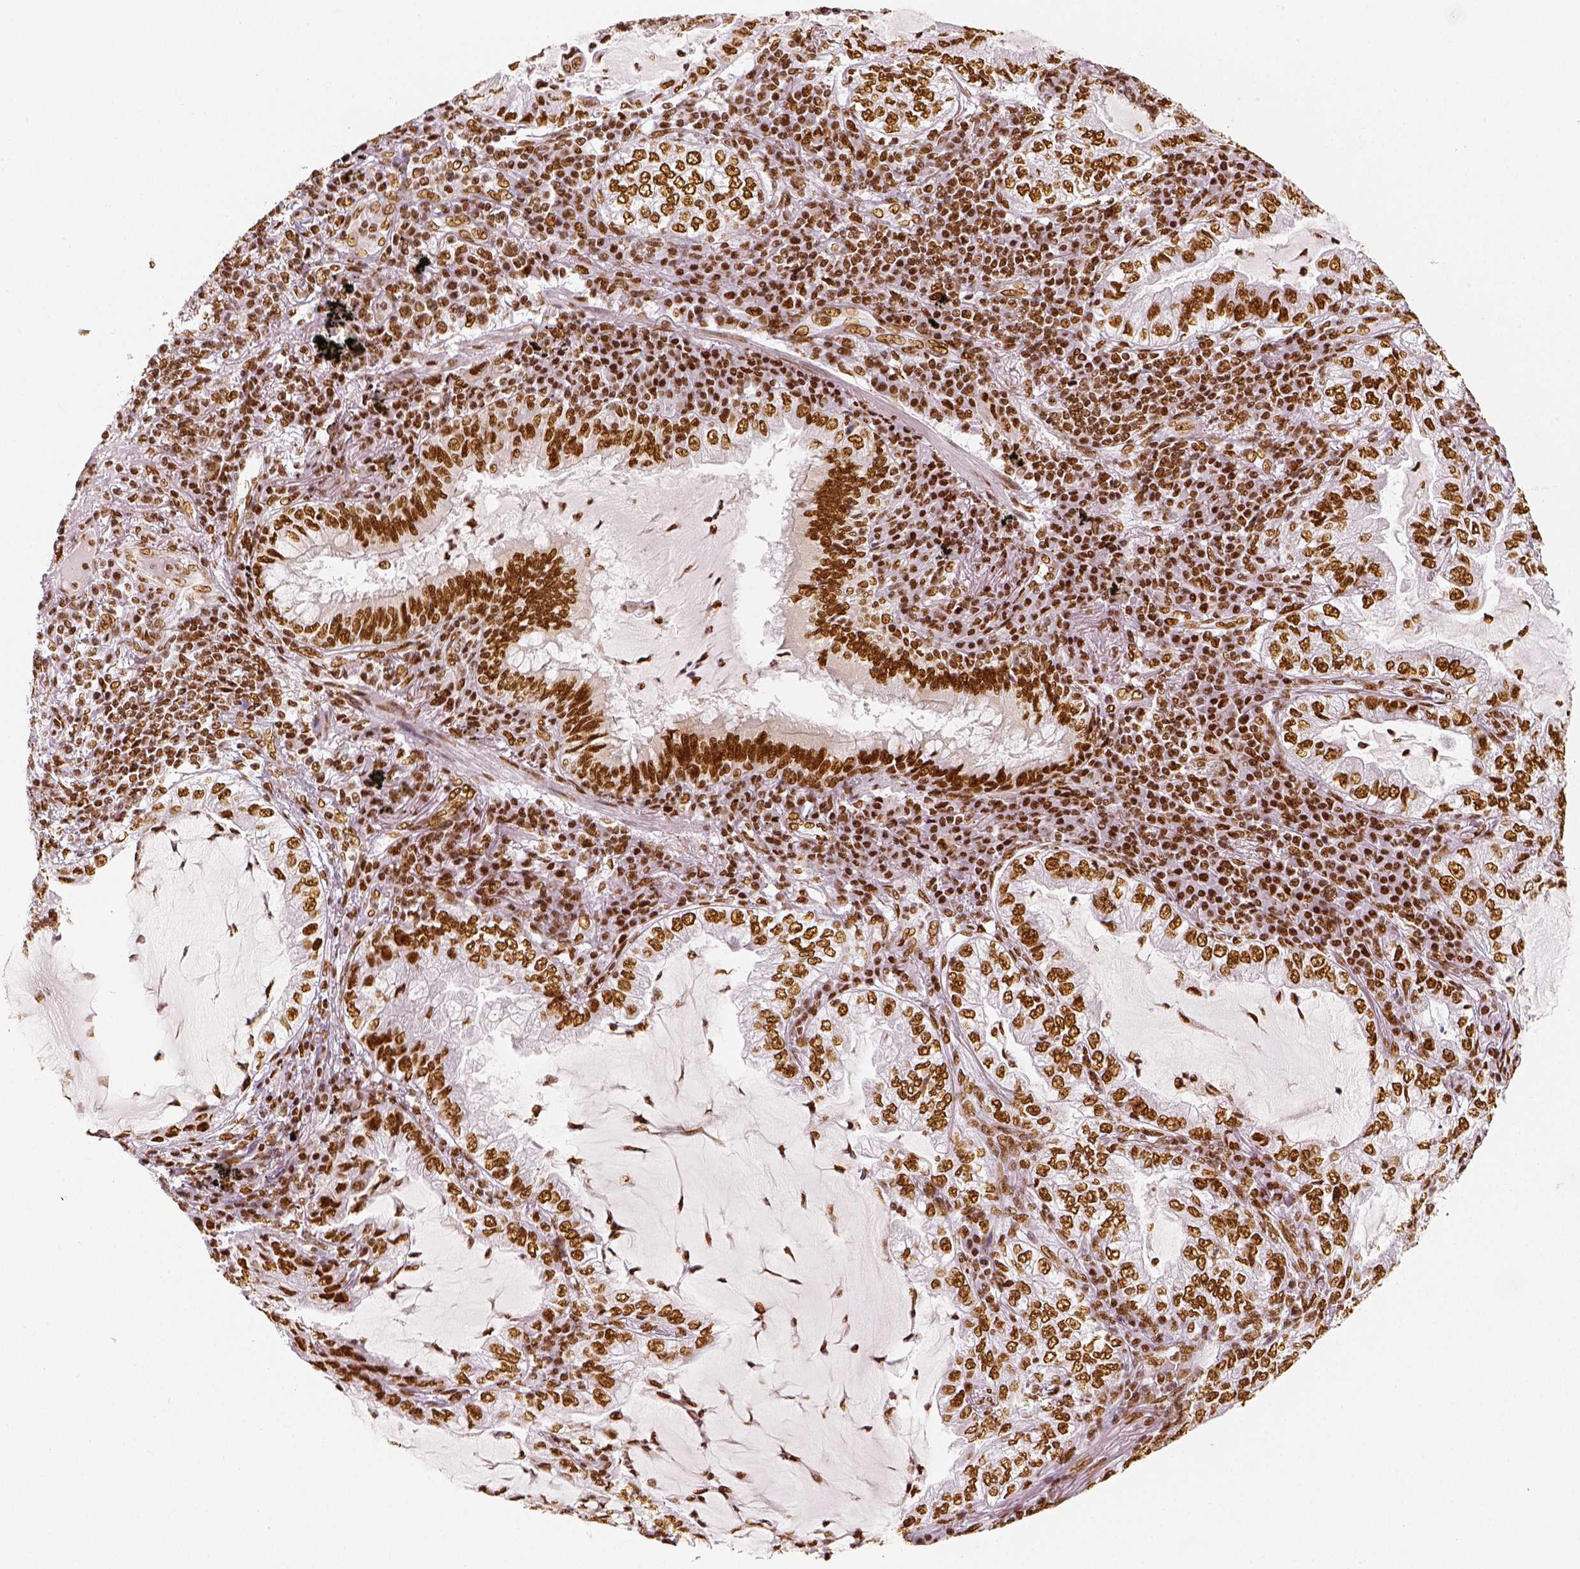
{"staining": {"intensity": "strong", "quantity": ">75%", "location": "nuclear"}, "tissue": "lung cancer", "cell_type": "Tumor cells", "image_type": "cancer", "snomed": [{"axis": "morphology", "description": "Adenocarcinoma, NOS"}, {"axis": "topography", "description": "Lung"}], "caption": "Lung cancer tissue reveals strong nuclear staining in approximately >75% of tumor cells", "gene": "KDM5B", "patient": {"sex": "female", "age": 73}}